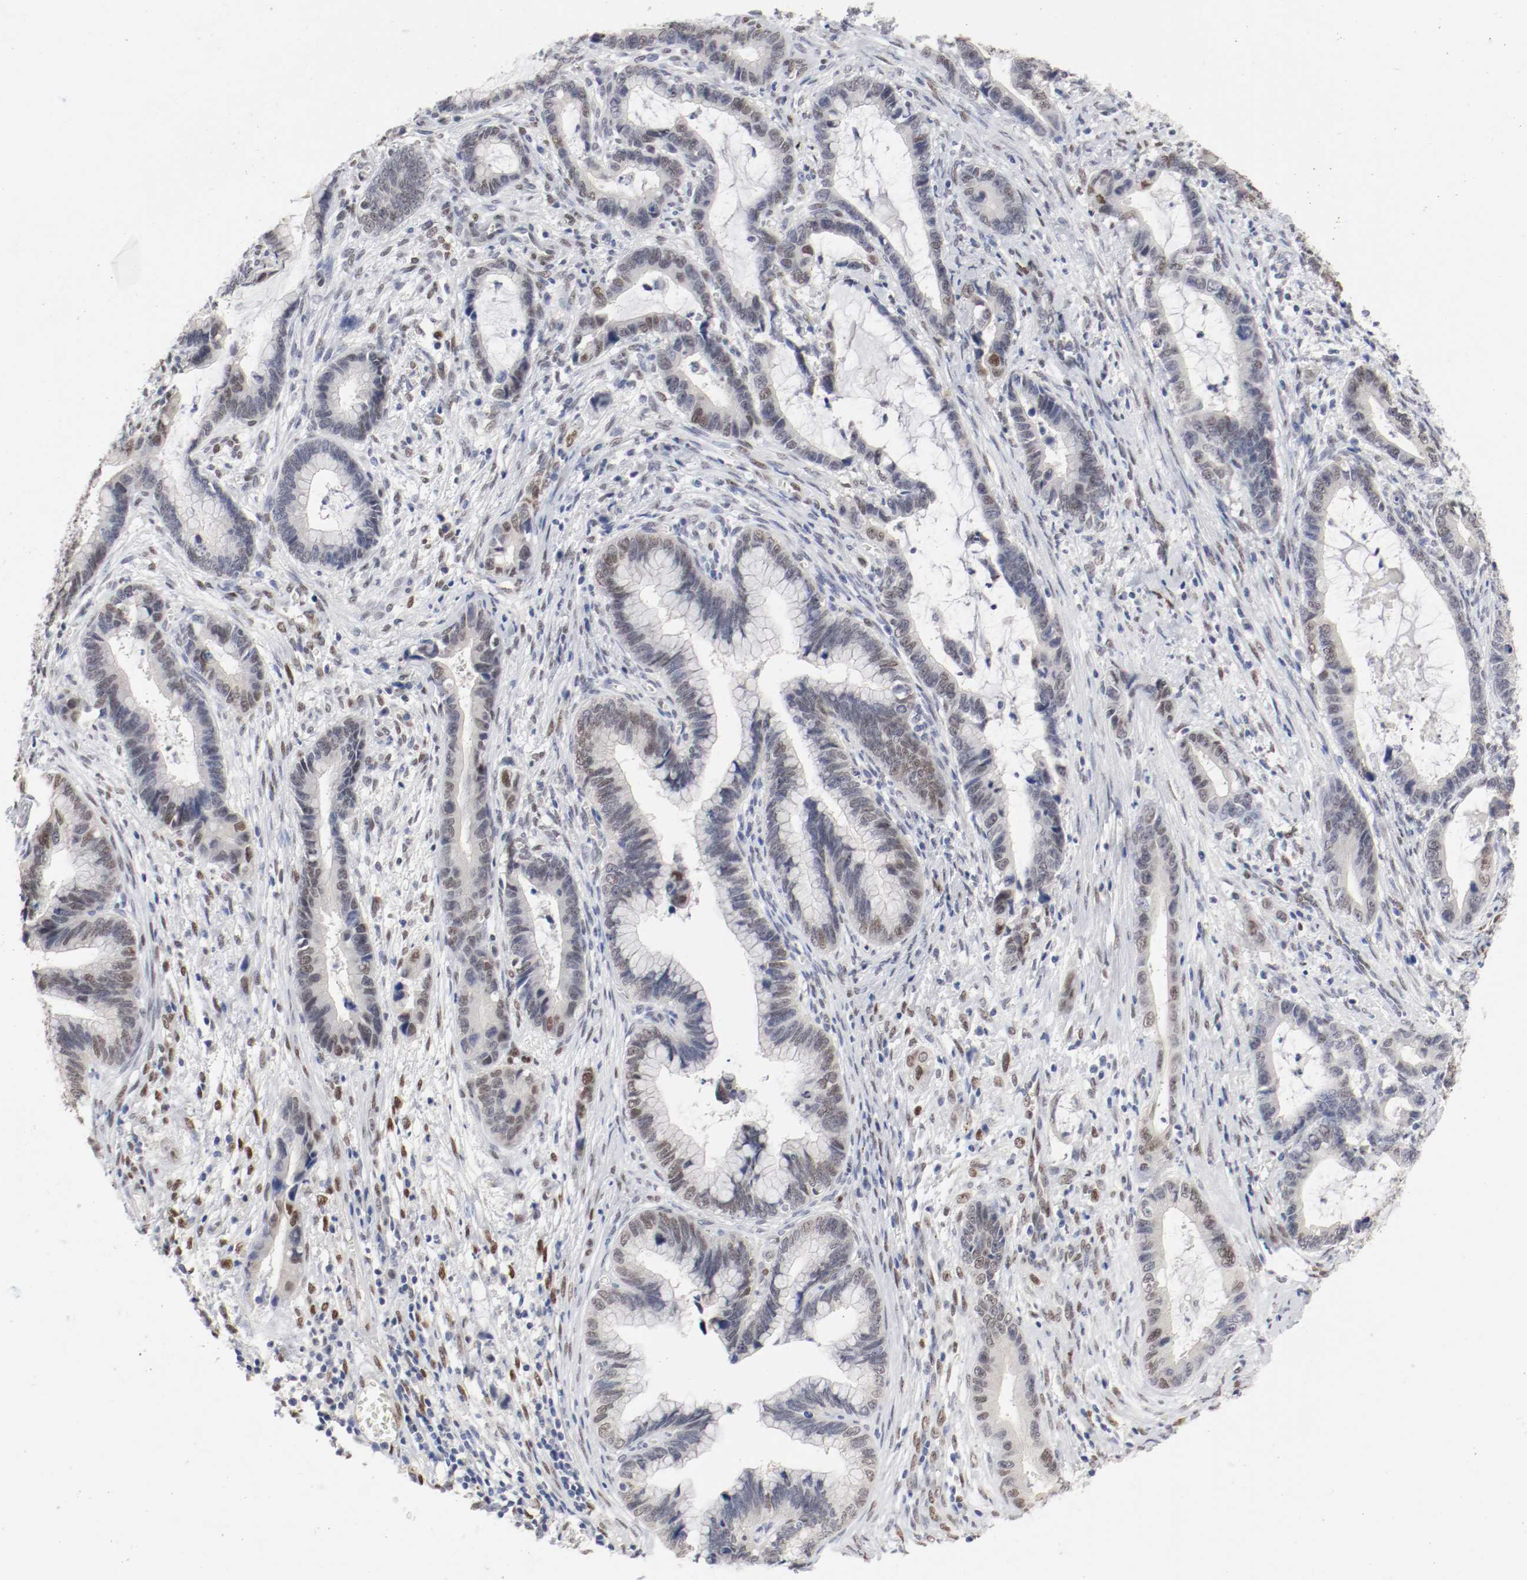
{"staining": {"intensity": "moderate", "quantity": "<25%", "location": "nuclear"}, "tissue": "cervical cancer", "cell_type": "Tumor cells", "image_type": "cancer", "snomed": [{"axis": "morphology", "description": "Adenocarcinoma, NOS"}, {"axis": "topography", "description": "Cervix"}], "caption": "Human cervical adenocarcinoma stained with a brown dye demonstrates moderate nuclear positive expression in about <25% of tumor cells.", "gene": "FOSL2", "patient": {"sex": "female", "age": 44}}